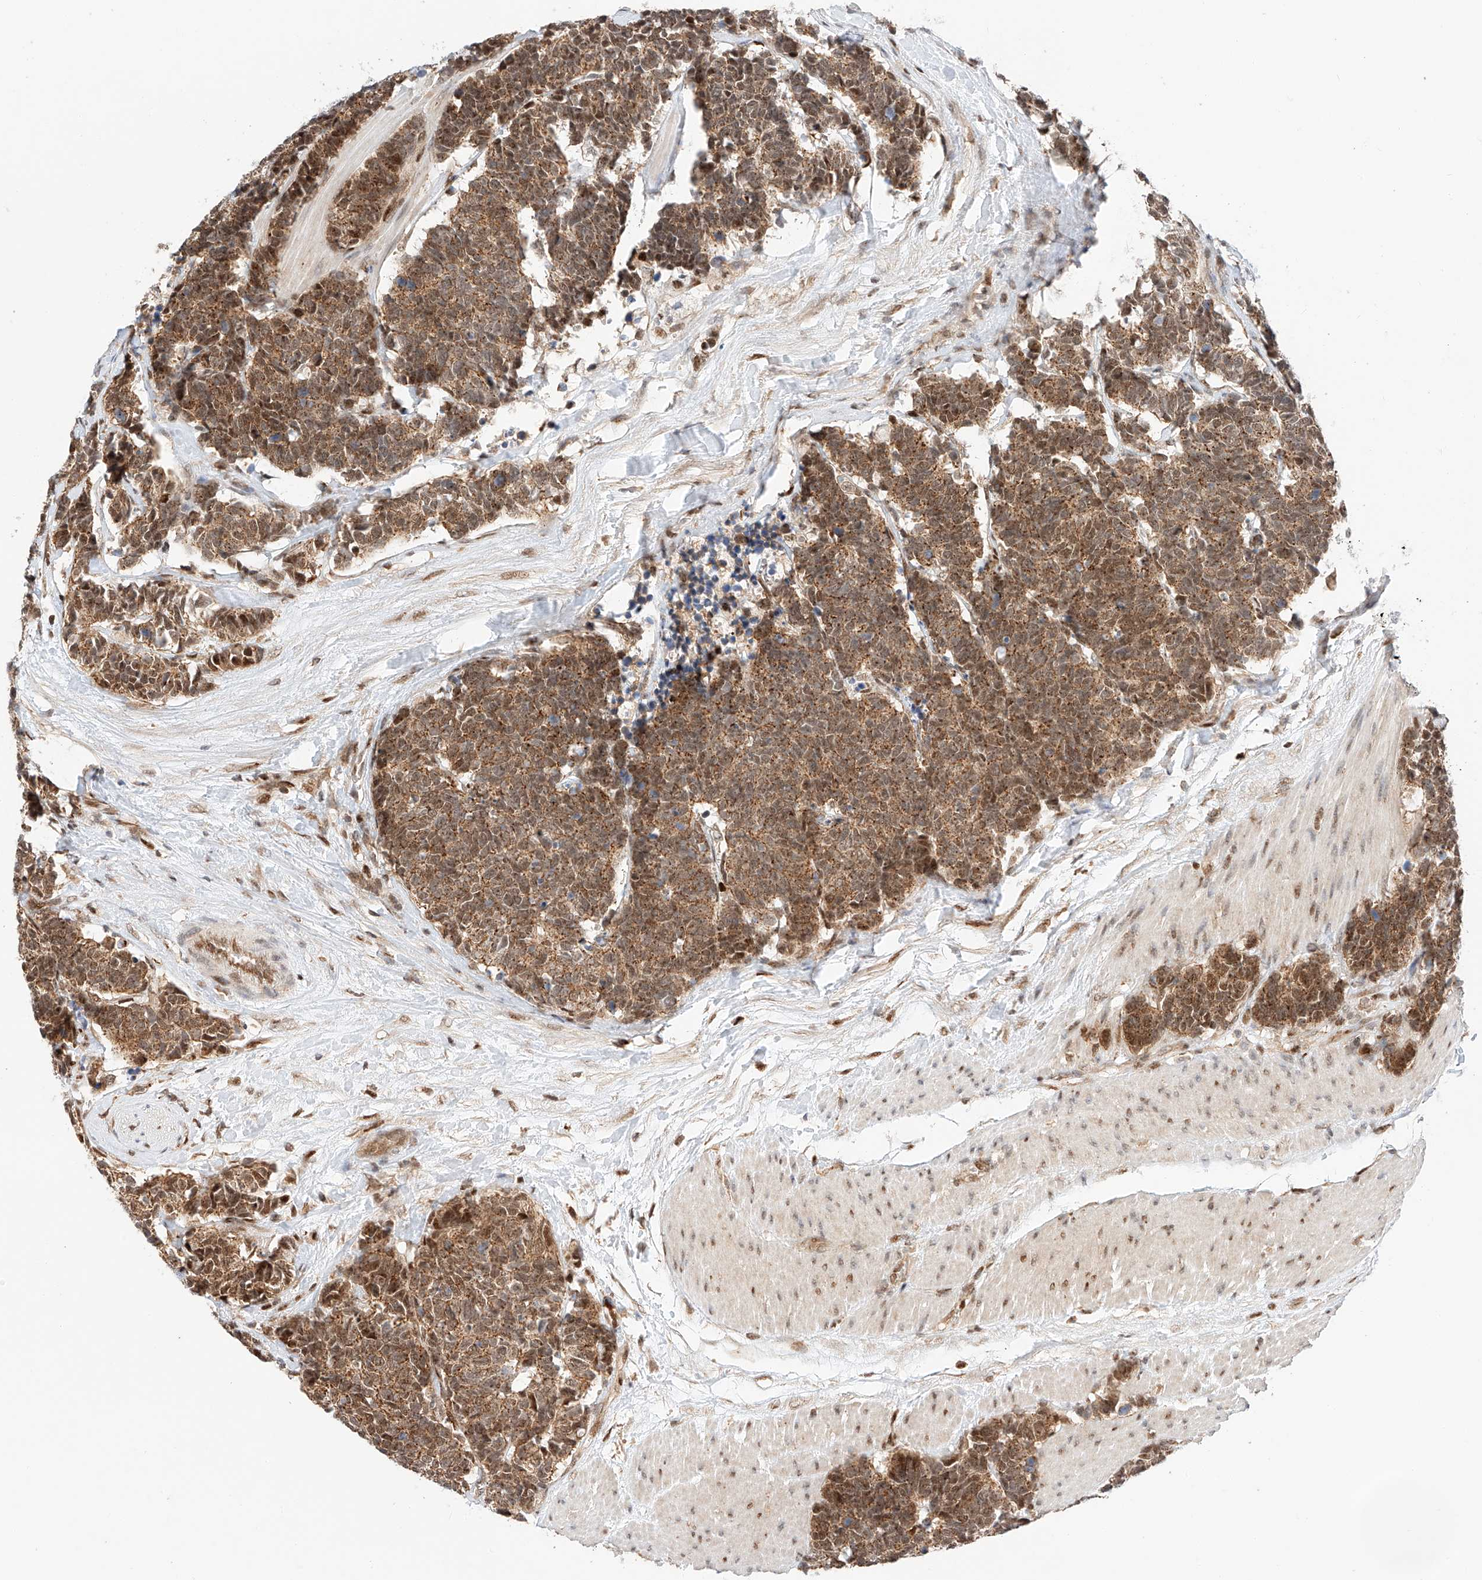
{"staining": {"intensity": "moderate", "quantity": ">75%", "location": "cytoplasmic/membranous"}, "tissue": "carcinoid", "cell_type": "Tumor cells", "image_type": "cancer", "snomed": [{"axis": "morphology", "description": "Carcinoma, NOS"}, {"axis": "morphology", "description": "Carcinoid, malignant, NOS"}, {"axis": "topography", "description": "Urinary bladder"}], "caption": "Moderate cytoplasmic/membranous expression is seen in approximately >75% of tumor cells in malignant carcinoid.", "gene": "HDAC9", "patient": {"sex": "male", "age": 57}}